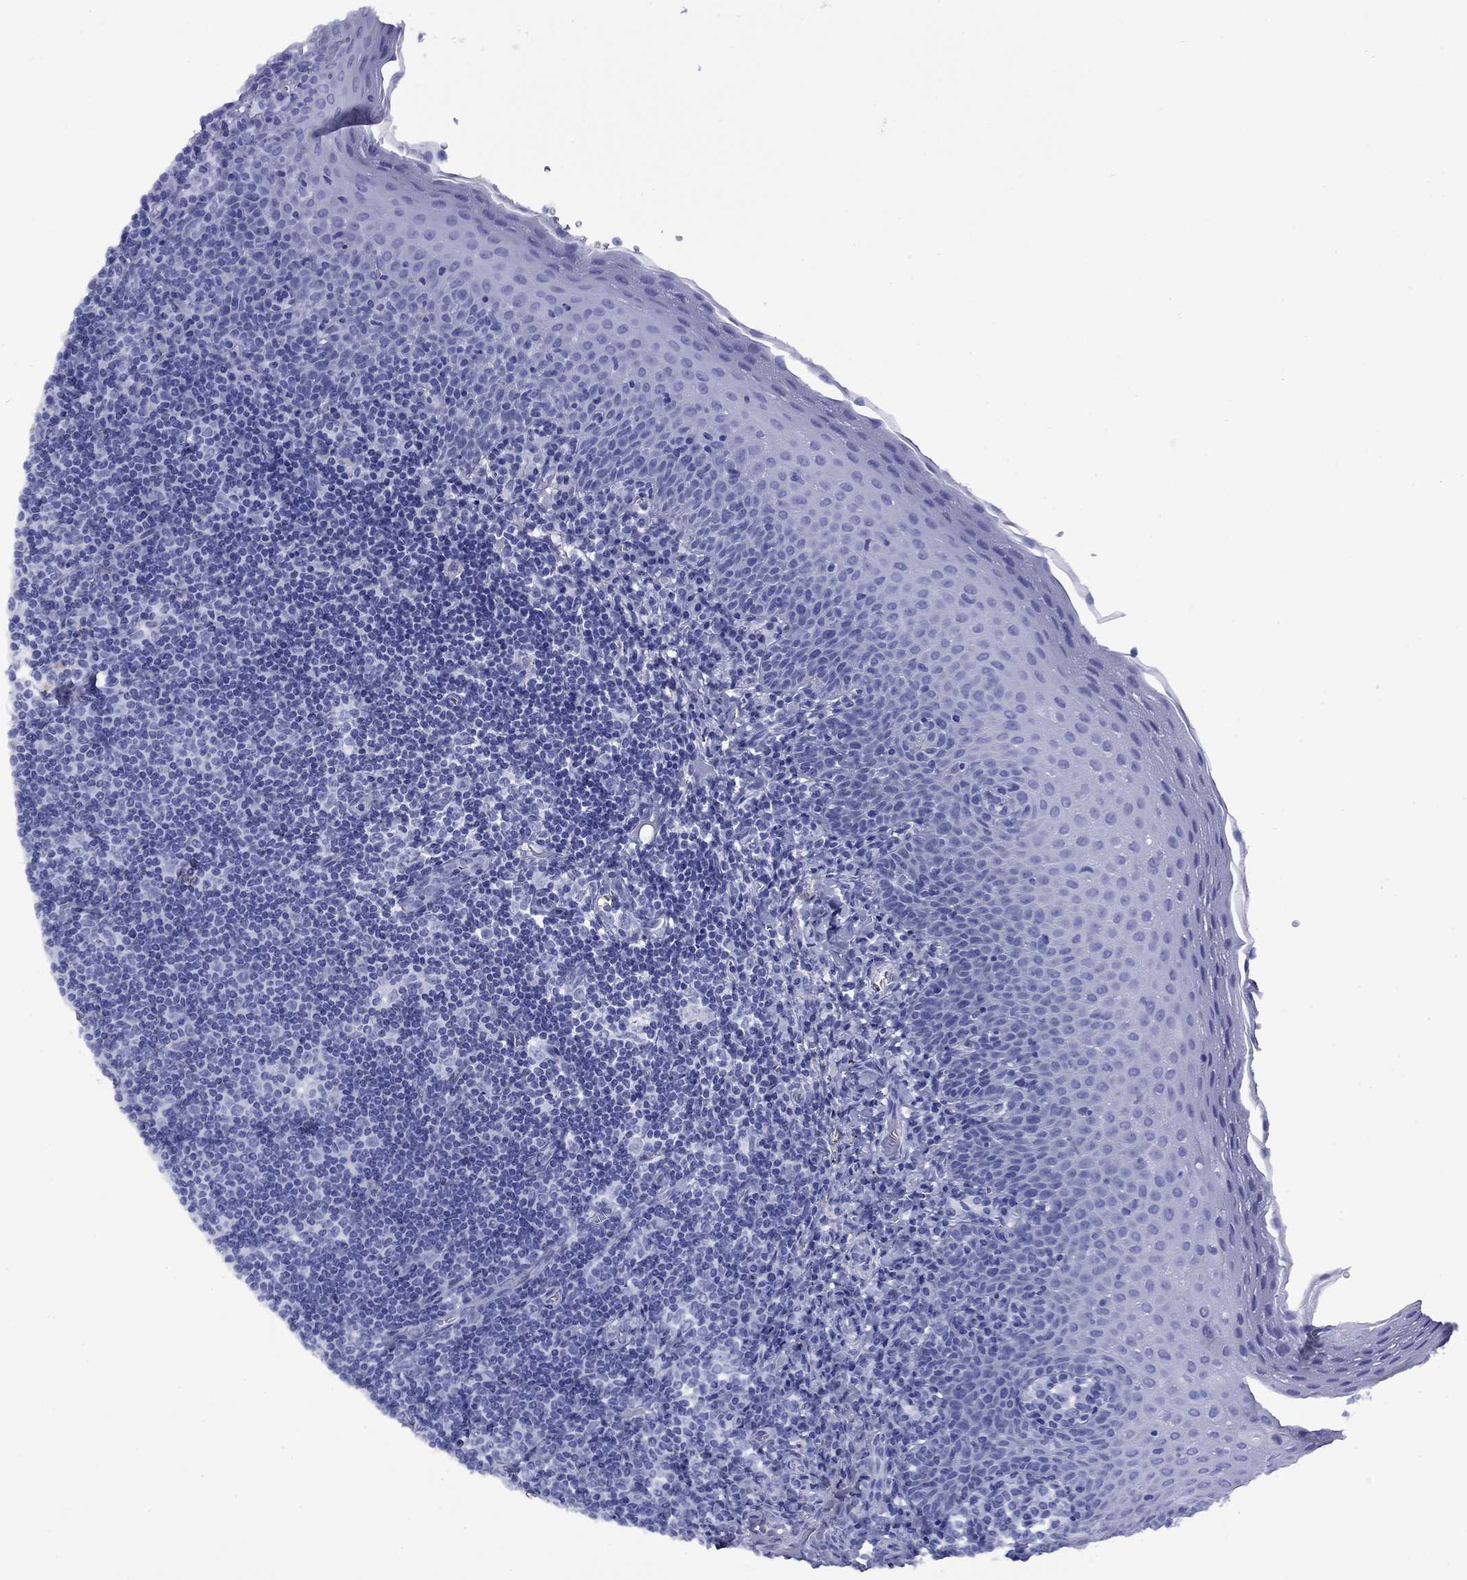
{"staining": {"intensity": "negative", "quantity": "none", "location": "none"}, "tissue": "tonsil", "cell_type": "Germinal center cells", "image_type": "normal", "snomed": [{"axis": "morphology", "description": "Normal tissue, NOS"}, {"axis": "morphology", "description": "Inflammation, NOS"}, {"axis": "topography", "description": "Tonsil"}], "caption": "A micrograph of human tonsil is negative for staining in germinal center cells. (DAB IHC visualized using brightfield microscopy, high magnification).", "gene": "ROM1", "patient": {"sex": "female", "age": 31}}